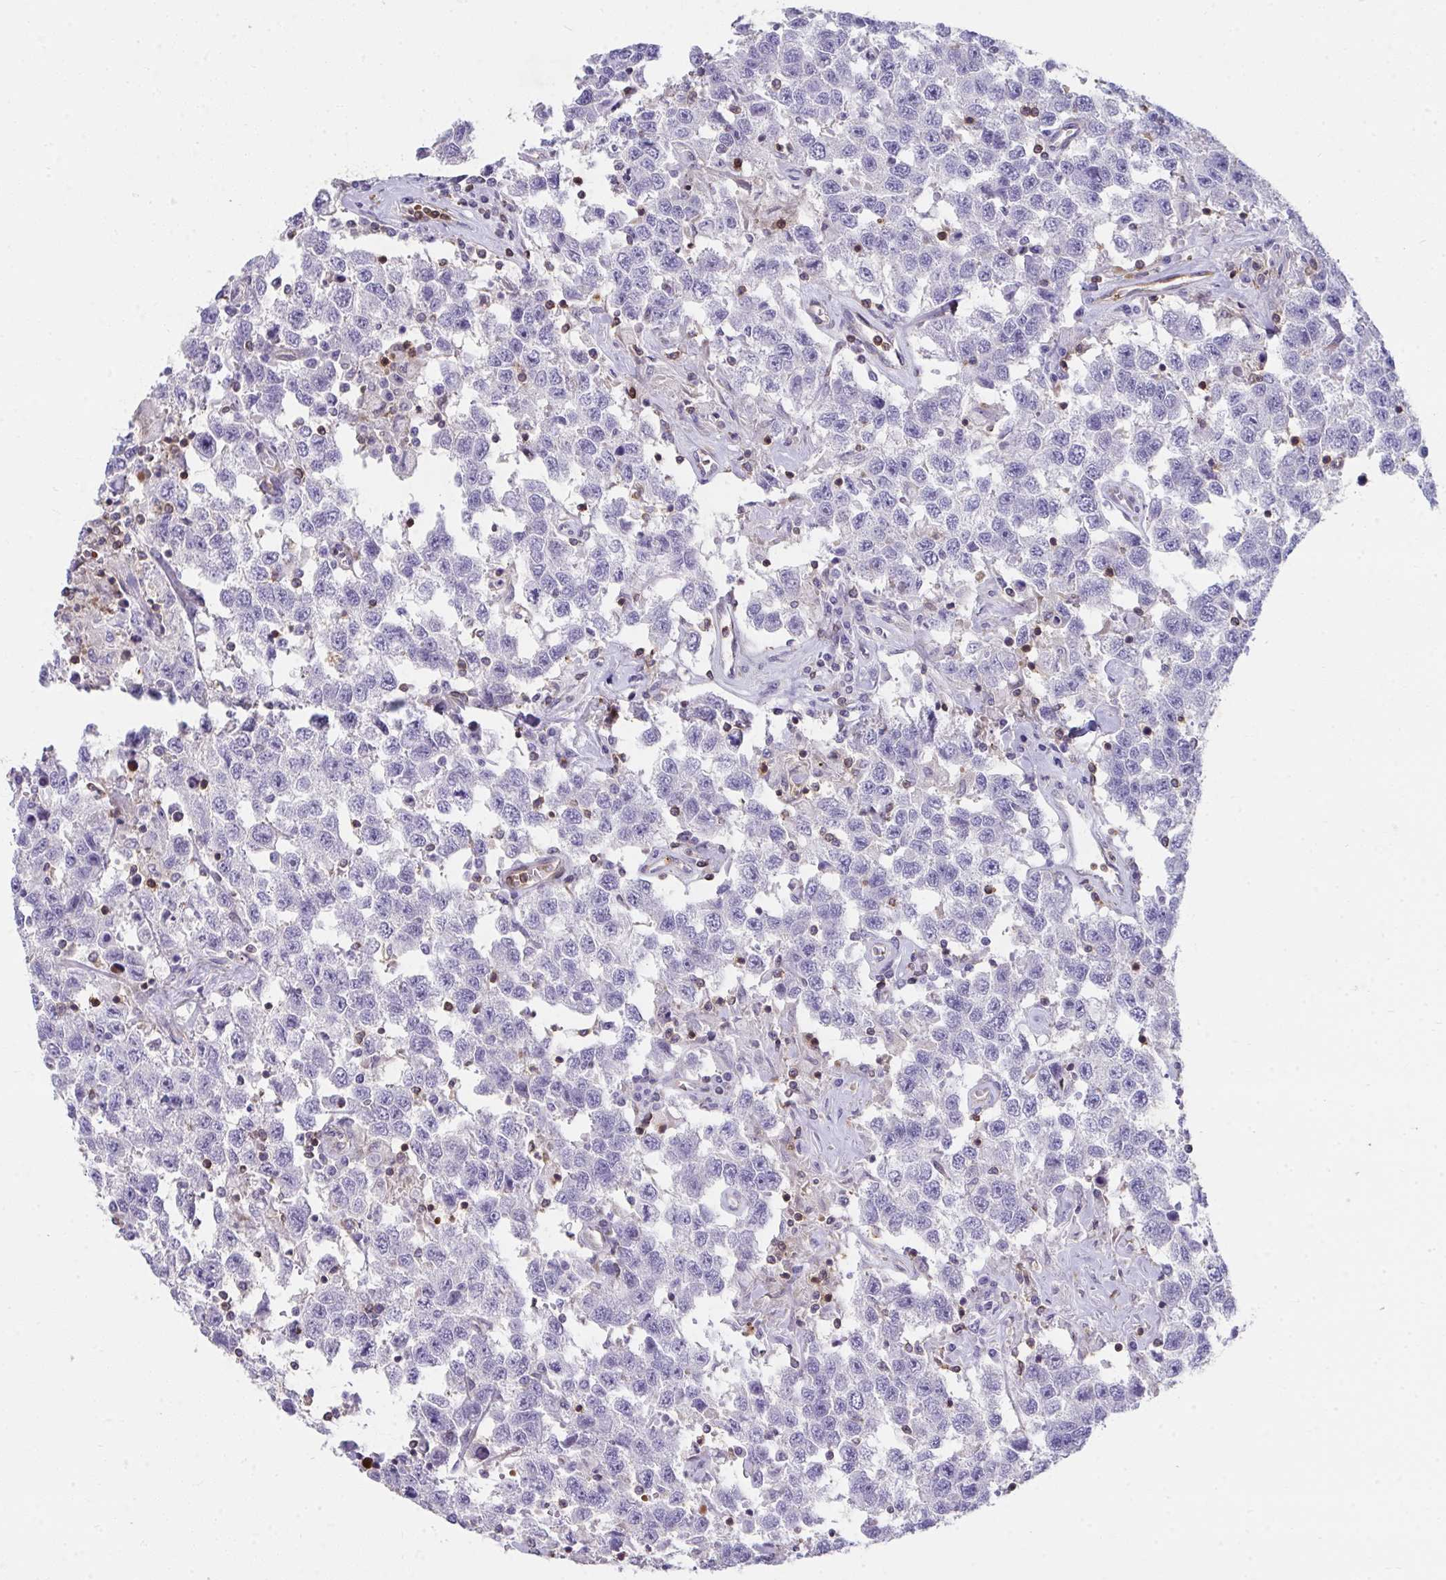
{"staining": {"intensity": "negative", "quantity": "none", "location": "none"}, "tissue": "testis cancer", "cell_type": "Tumor cells", "image_type": "cancer", "snomed": [{"axis": "morphology", "description": "Seminoma, NOS"}, {"axis": "topography", "description": "Testis"}], "caption": "This is an immunohistochemistry (IHC) image of human testis seminoma. There is no positivity in tumor cells.", "gene": "FOXN3", "patient": {"sex": "male", "age": 41}}